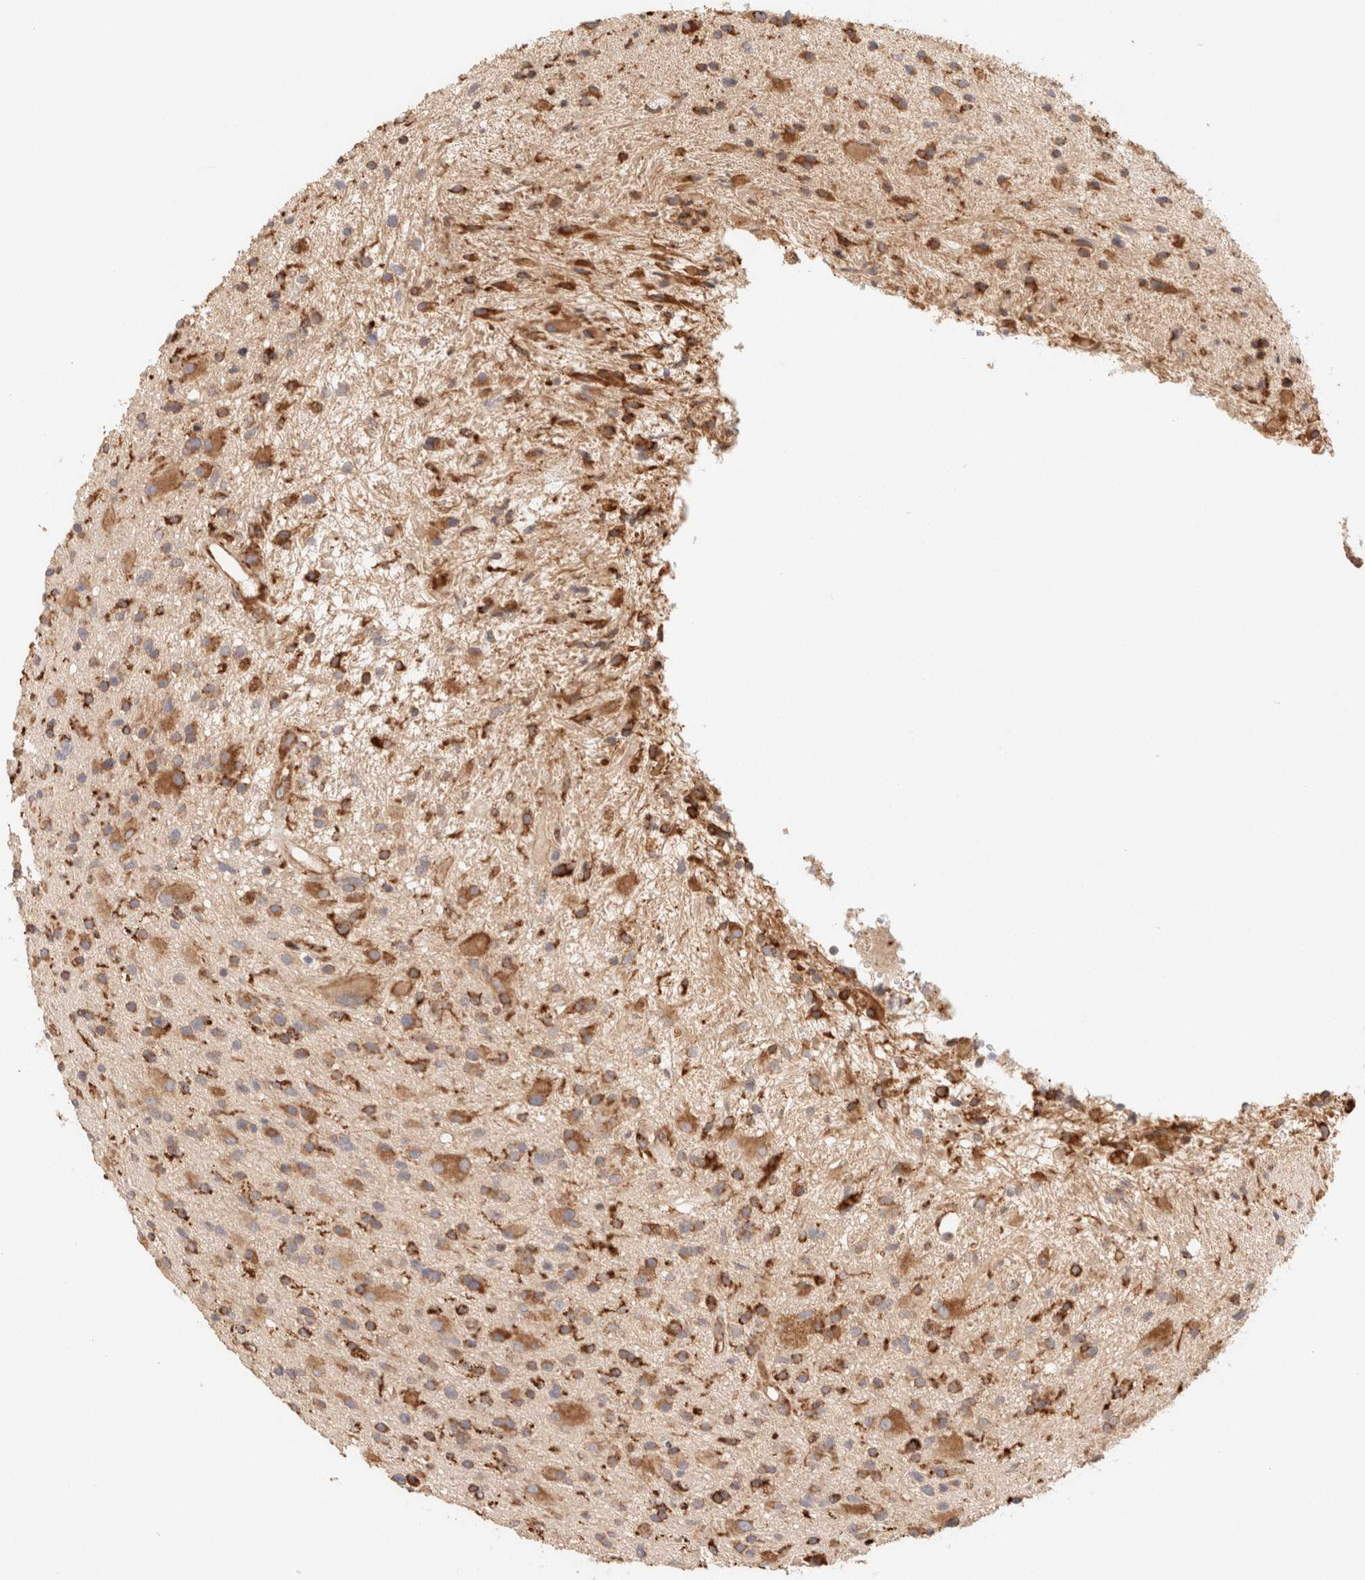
{"staining": {"intensity": "moderate", "quantity": ">75%", "location": "cytoplasmic/membranous"}, "tissue": "glioma", "cell_type": "Tumor cells", "image_type": "cancer", "snomed": [{"axis": "morphology", "description": "Glioma, malignant, High grade"}, {"axis": "topography", "description": "Brain"}], "caption": "This is a histology image of immunohistochemistry staining of malignant high-grade glioma, which shows moderate staining in the cytoplasmic/membranous of tumor cells.", "gene": "FER", "patient": {"sex": "male", "age": 33}}